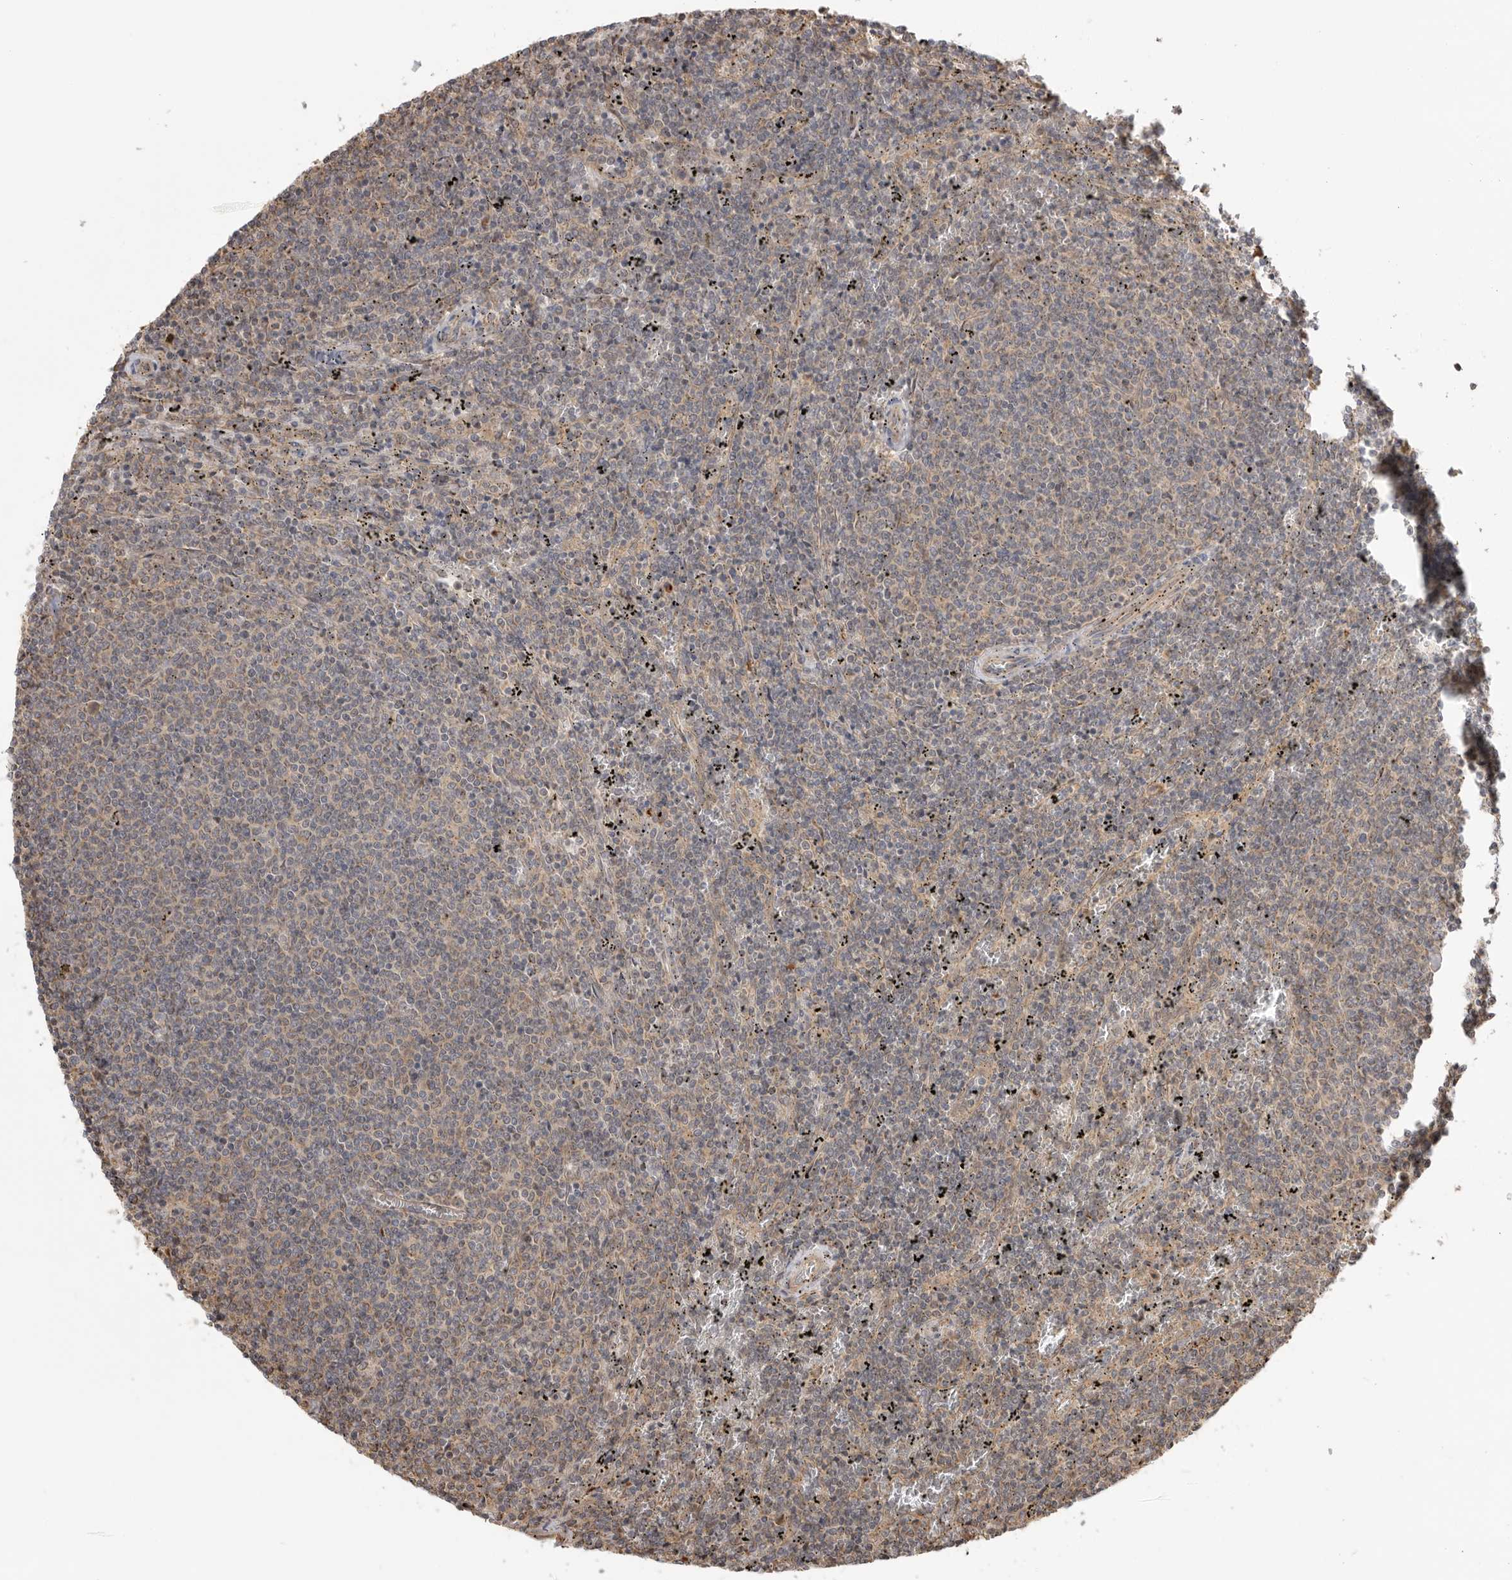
{"staining": {"intensity": "negative", "quantity": "none", "location": "none"}, "tissue": "lymphoma", "cell_type": "Tumor cells", "image_type": "cancer", "snomed": [{"axis": "morphology", "description": "Malignant lymphoma, non-Hodgkin's type, Low grade"}, {"axis": "topography", "description": "Spleen"}], "caption": "There is no significant staining in tumor cells of lymphoma. Brightfield microscopy of immunohistochemistry stained with DAB (brown) and hematoxylin (blue), captured at high magnification.", "gene": "DPH7", "patient": {"sex": "female", "age": 50}}